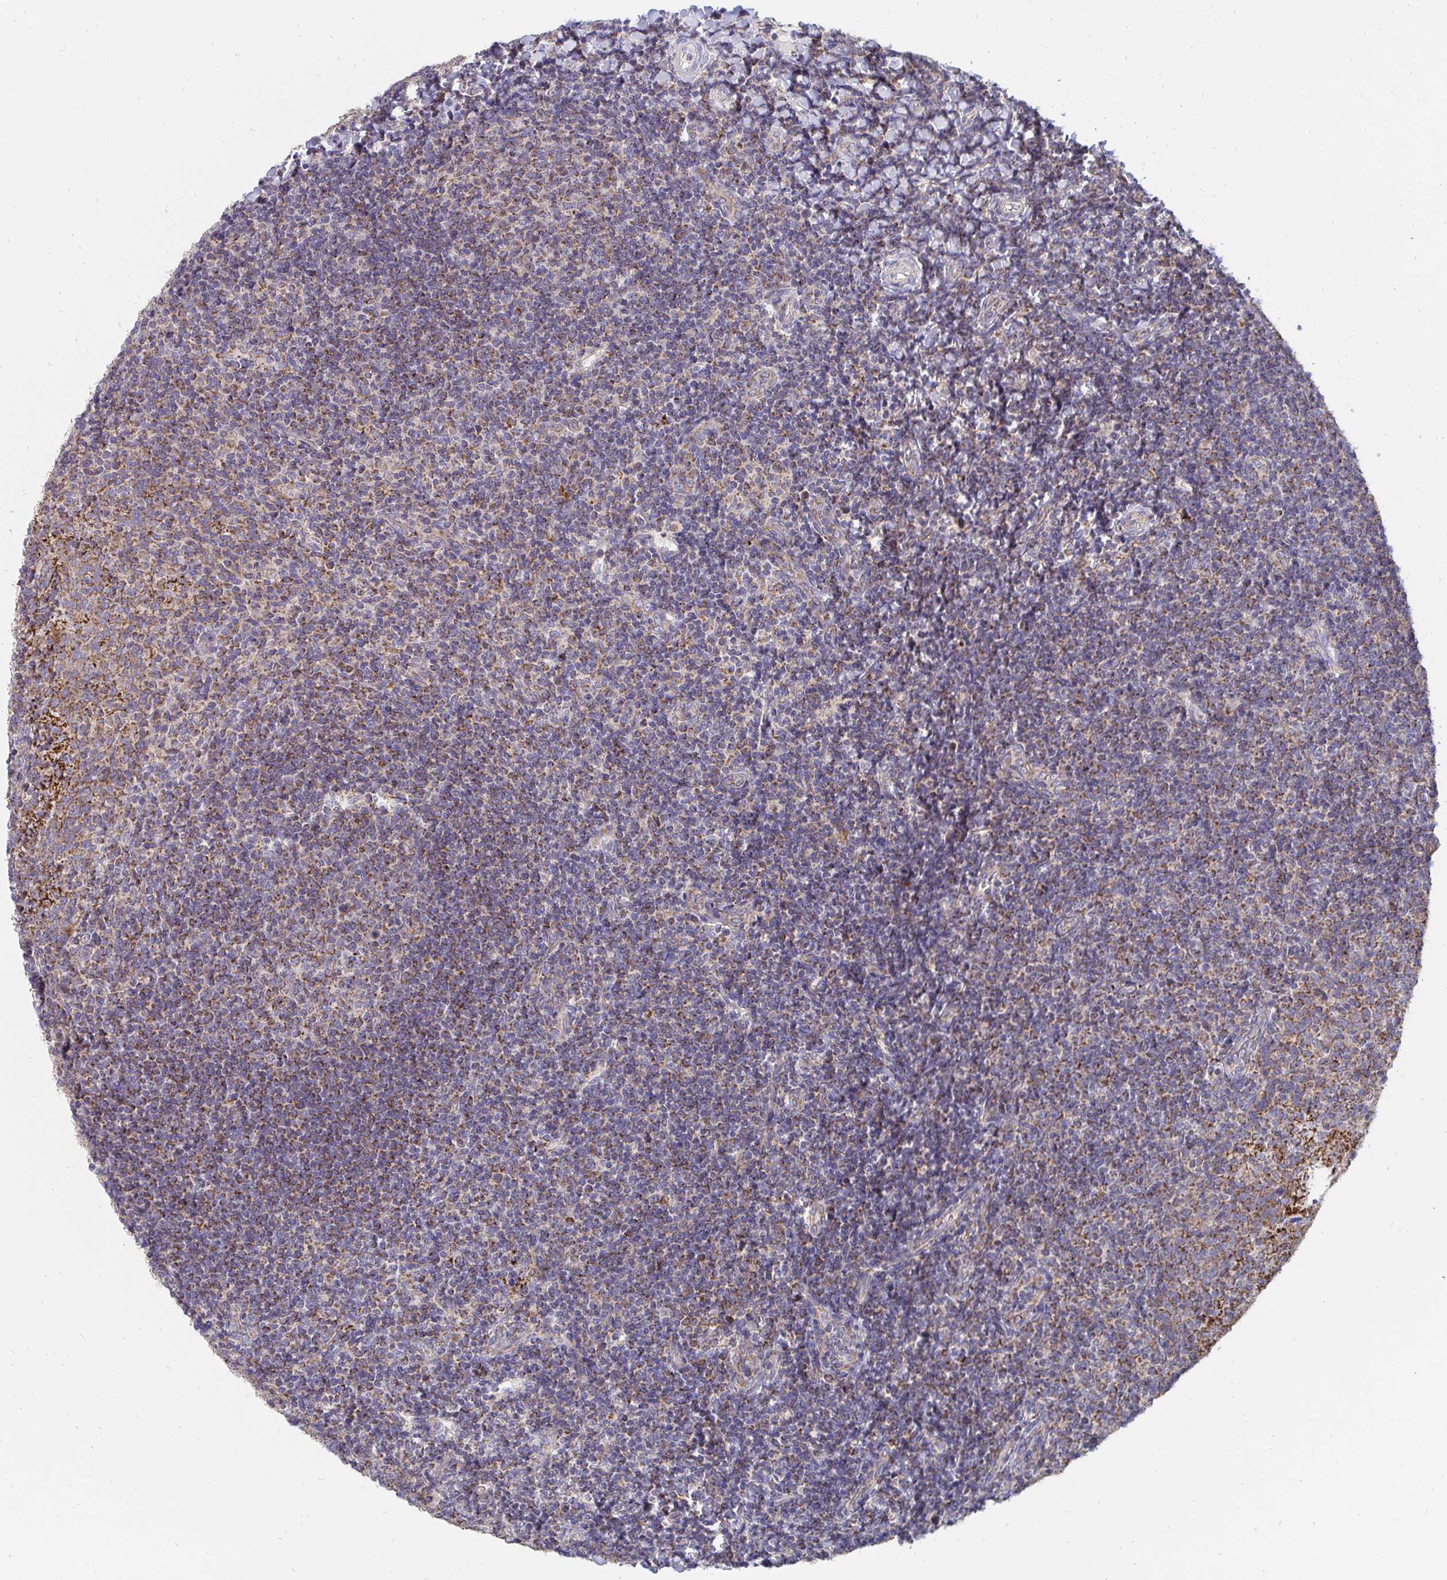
{"staining": {"intensity": "moderate", "quantity": "25%-75%", "location": "cytoplasmic/membranous"}, "tissue": "tonsil", "cell_type": "Germinal center cells", "image_type": "normal", "snomed": [{"axis": "morphology", "description": "Normal tissue, NOS"}, {"axis": "topography", "description": "Tonsil"}], "caption": "Immunohistochemistry (DAB (3,3'-diaminobenzidine)) staining of normal human tonsil shows moderate cytoplasmic/membranous protein positivity in approximately 25%-75% of germinal center cells.", "gene": "PC", "patient": {"sex": "female", "age": 10}}